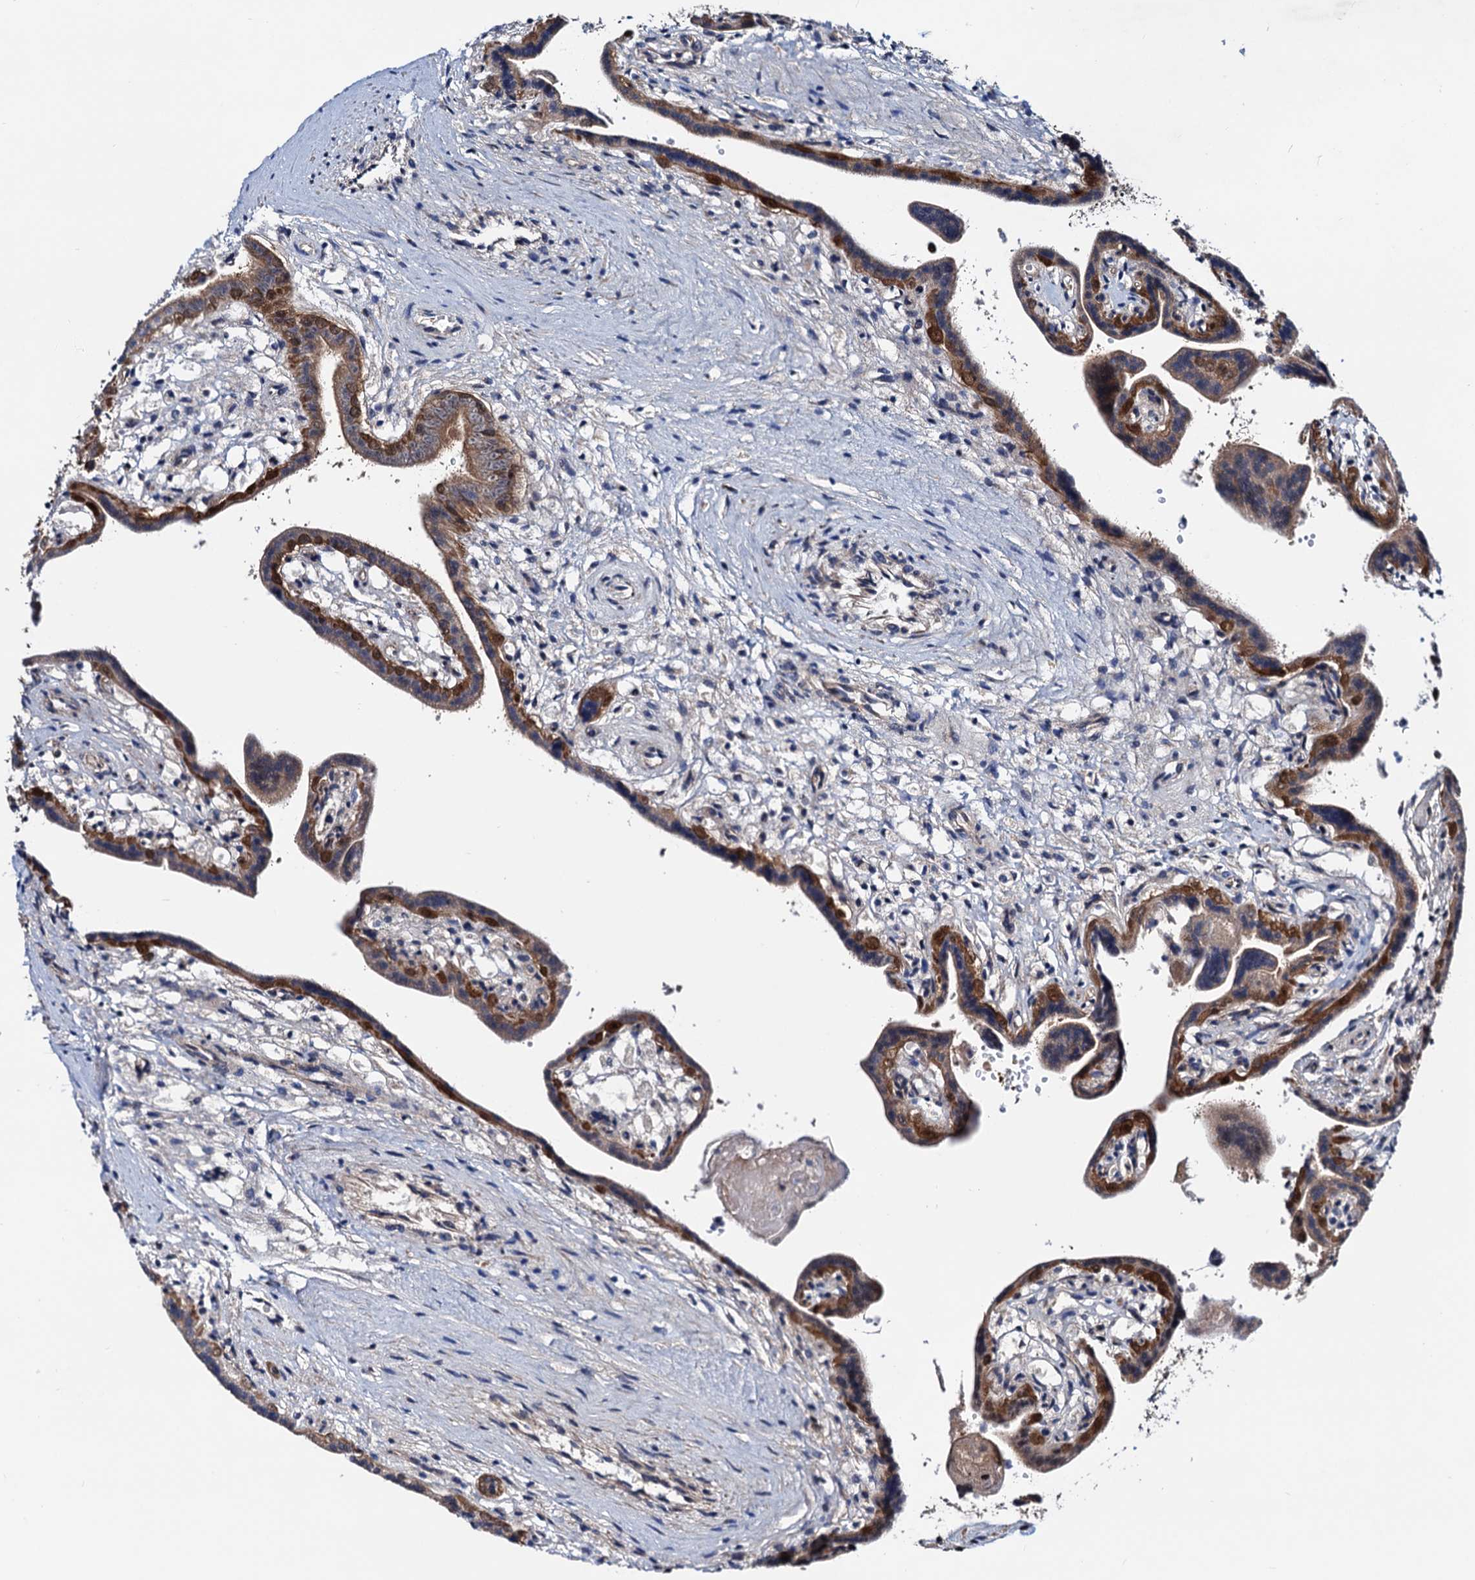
{"staining": {"intensity": "moderate", "quantity": "25%-75%", "location": "cytoplasmic/membranous"}, "tissue": "placenta", "cell_type": "Trophoblastic cells", "image_type": "normal", "snomed": [{"axis": "morphology", "description": "Normal tissue, NOS"}, {"axis": "topography", "description": "Placenta"}], "caption": "Moderate cytoplasmic/membranous positivity for a protein is seen in approximately 25%-75% of trophoblastic cells of benign placenta using immunohistochemistry.", "gene": "COA4", "patient": {"sex": "female", "age": 37}}